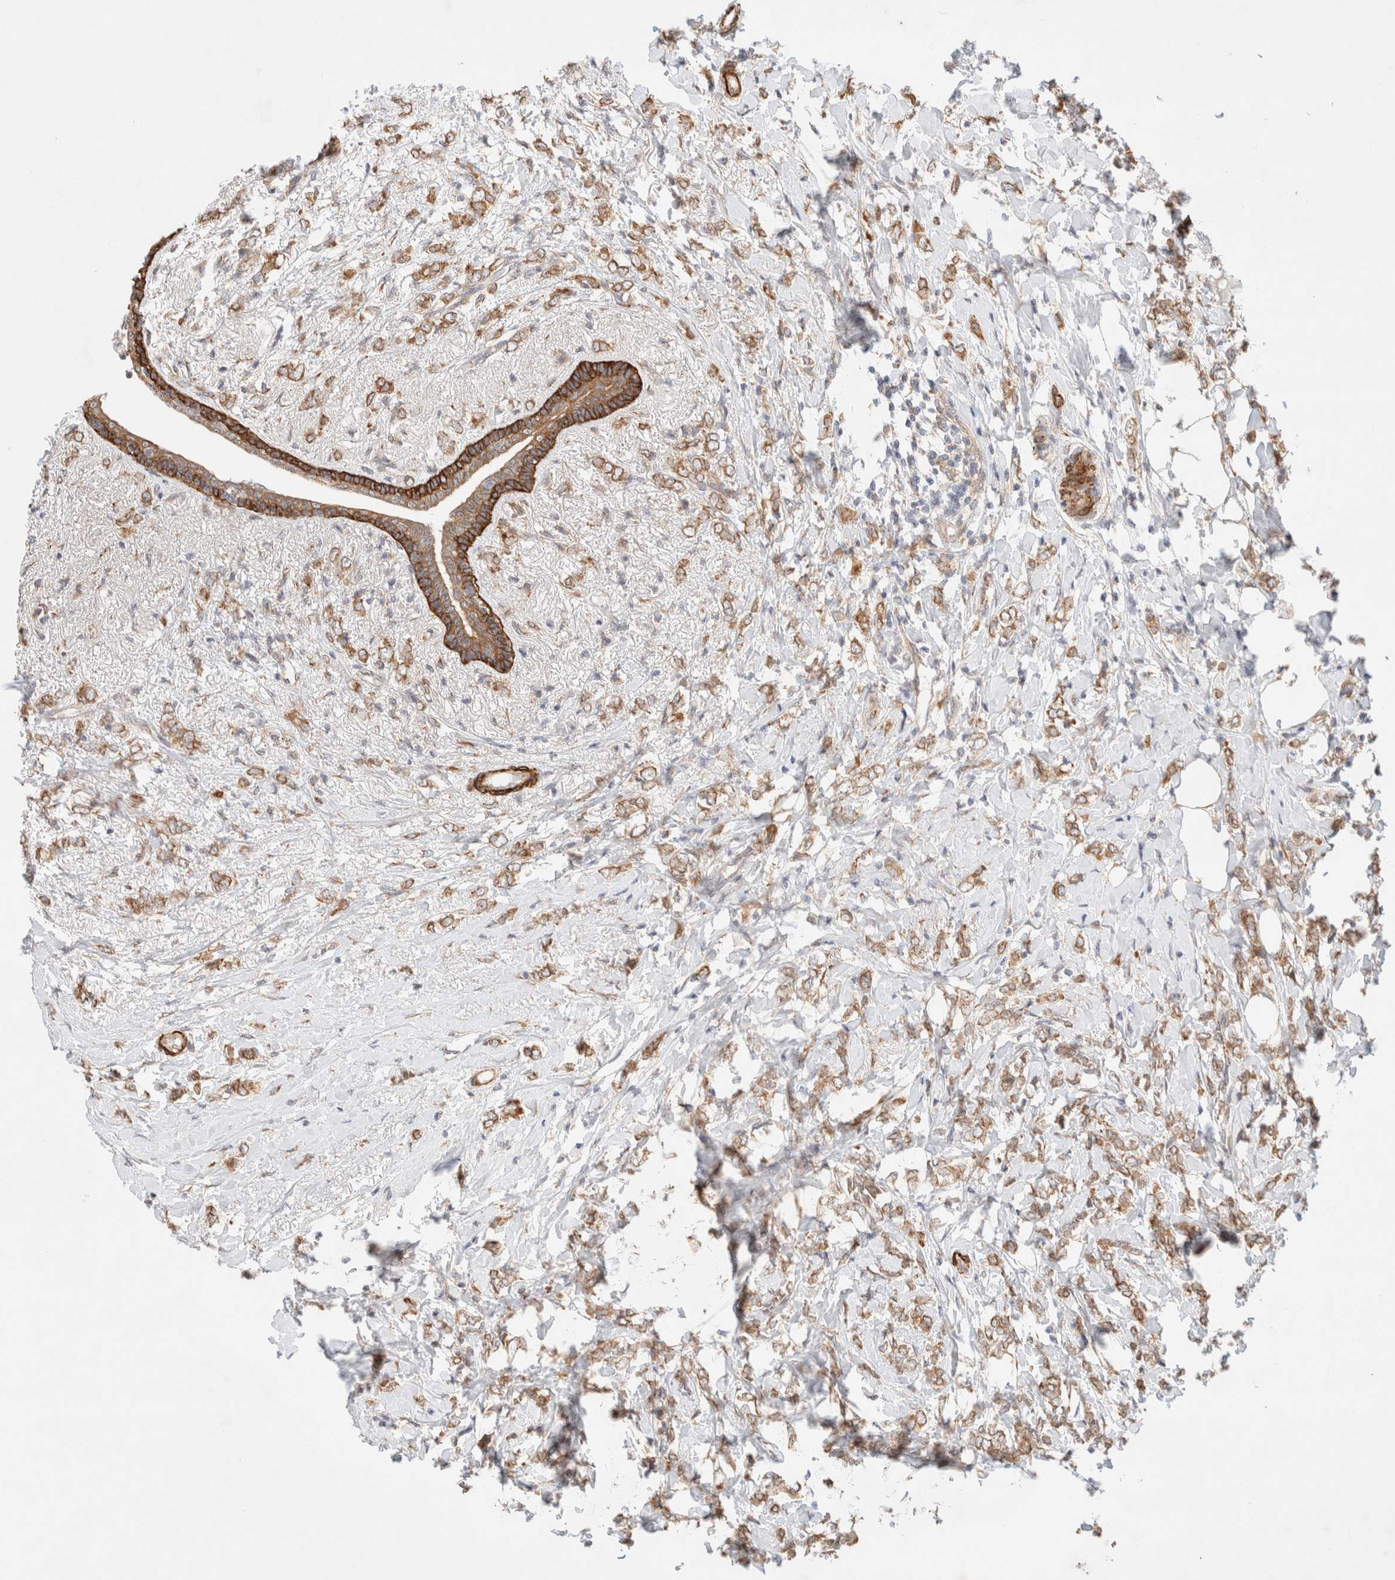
{"staining": {"intensity": "moderate", "quantity": ">75%", "location": "cytoplasmic/membranous"}, "tissue": "breast cancer", "cell_type": "Tumor cells", "image_type": "cancer", "snomed": [{"axis": "morphology", "description": "Normal tissue, NOS"}, {"axis": "morphology", "description": "Lobular carcinoma"}, {"axis": "topography", "description": "Breast"}], "caption": "Protein expression analysis of human lobular carcinoma (breast) reveals moderate cytoplasmic/membranous staining in approximately >75% of tumor cells. (IHC, brightfield microscopy, high magnification).", "gene": "RRP15", "patient": {"sex": "female", "age": 47}}